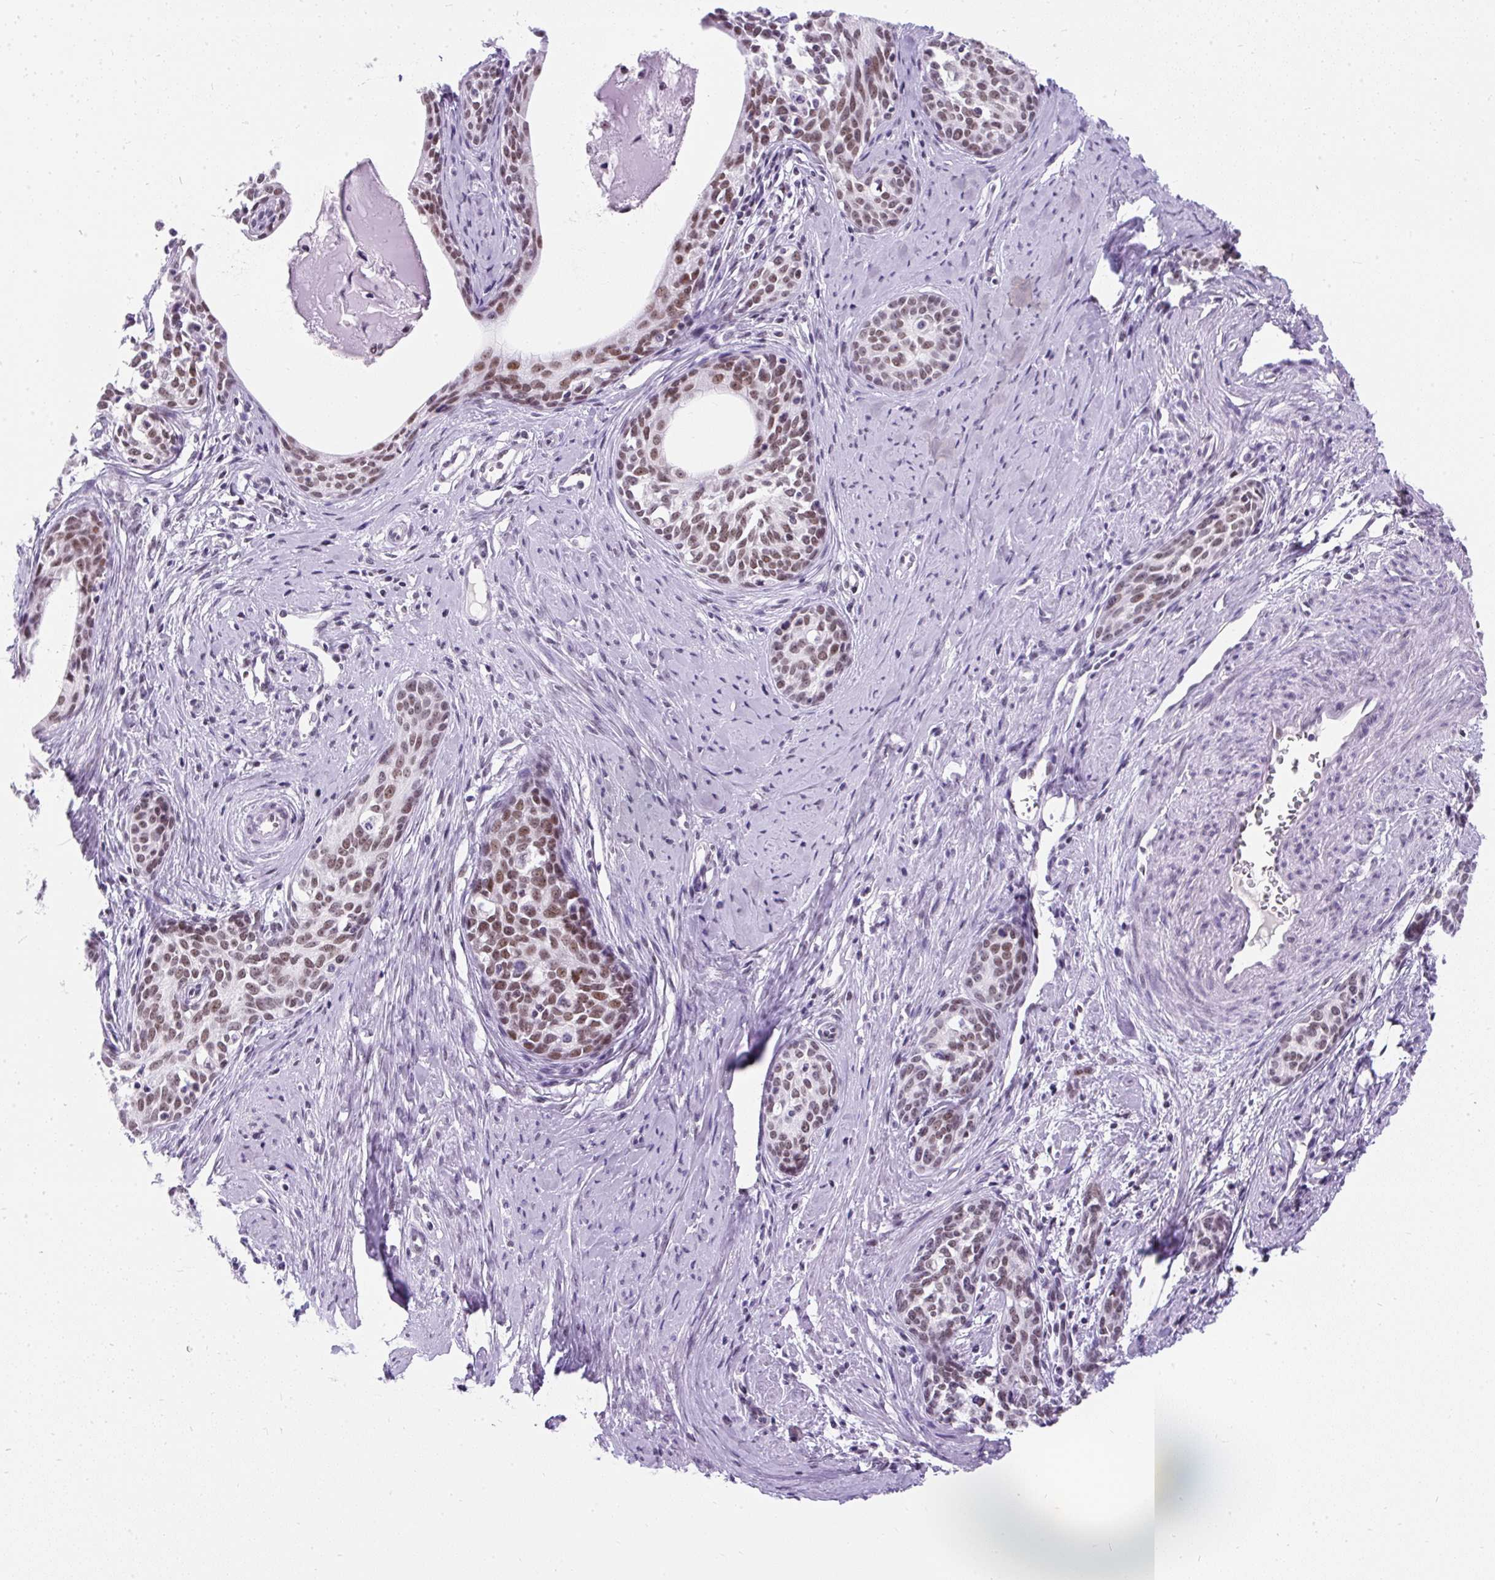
{"staining": {"intensity": "moderate", "quantity": ">75%", "location": "nuclear"}, "tissue": "cervical cancer", "cell_type": "Tumor cells", "image_type": "cancer", "snomed": [{"axis": "morphology", "description": "Squamous cell carcinoma, NOS"}, {"axis": "morphology", "description": "Adenocarcinoma, NOS"}, {"axis": "topography", "description": "Cervix"}], "caption": "Protein staining of cervical cancer tissue reveals moderate nuclear positivity in about >75% of tumor cells. (IHC, brightfield microscopy, high magnification).", "gene": "PLCXD2", "patient": {"sex": "female", "age": 52}}